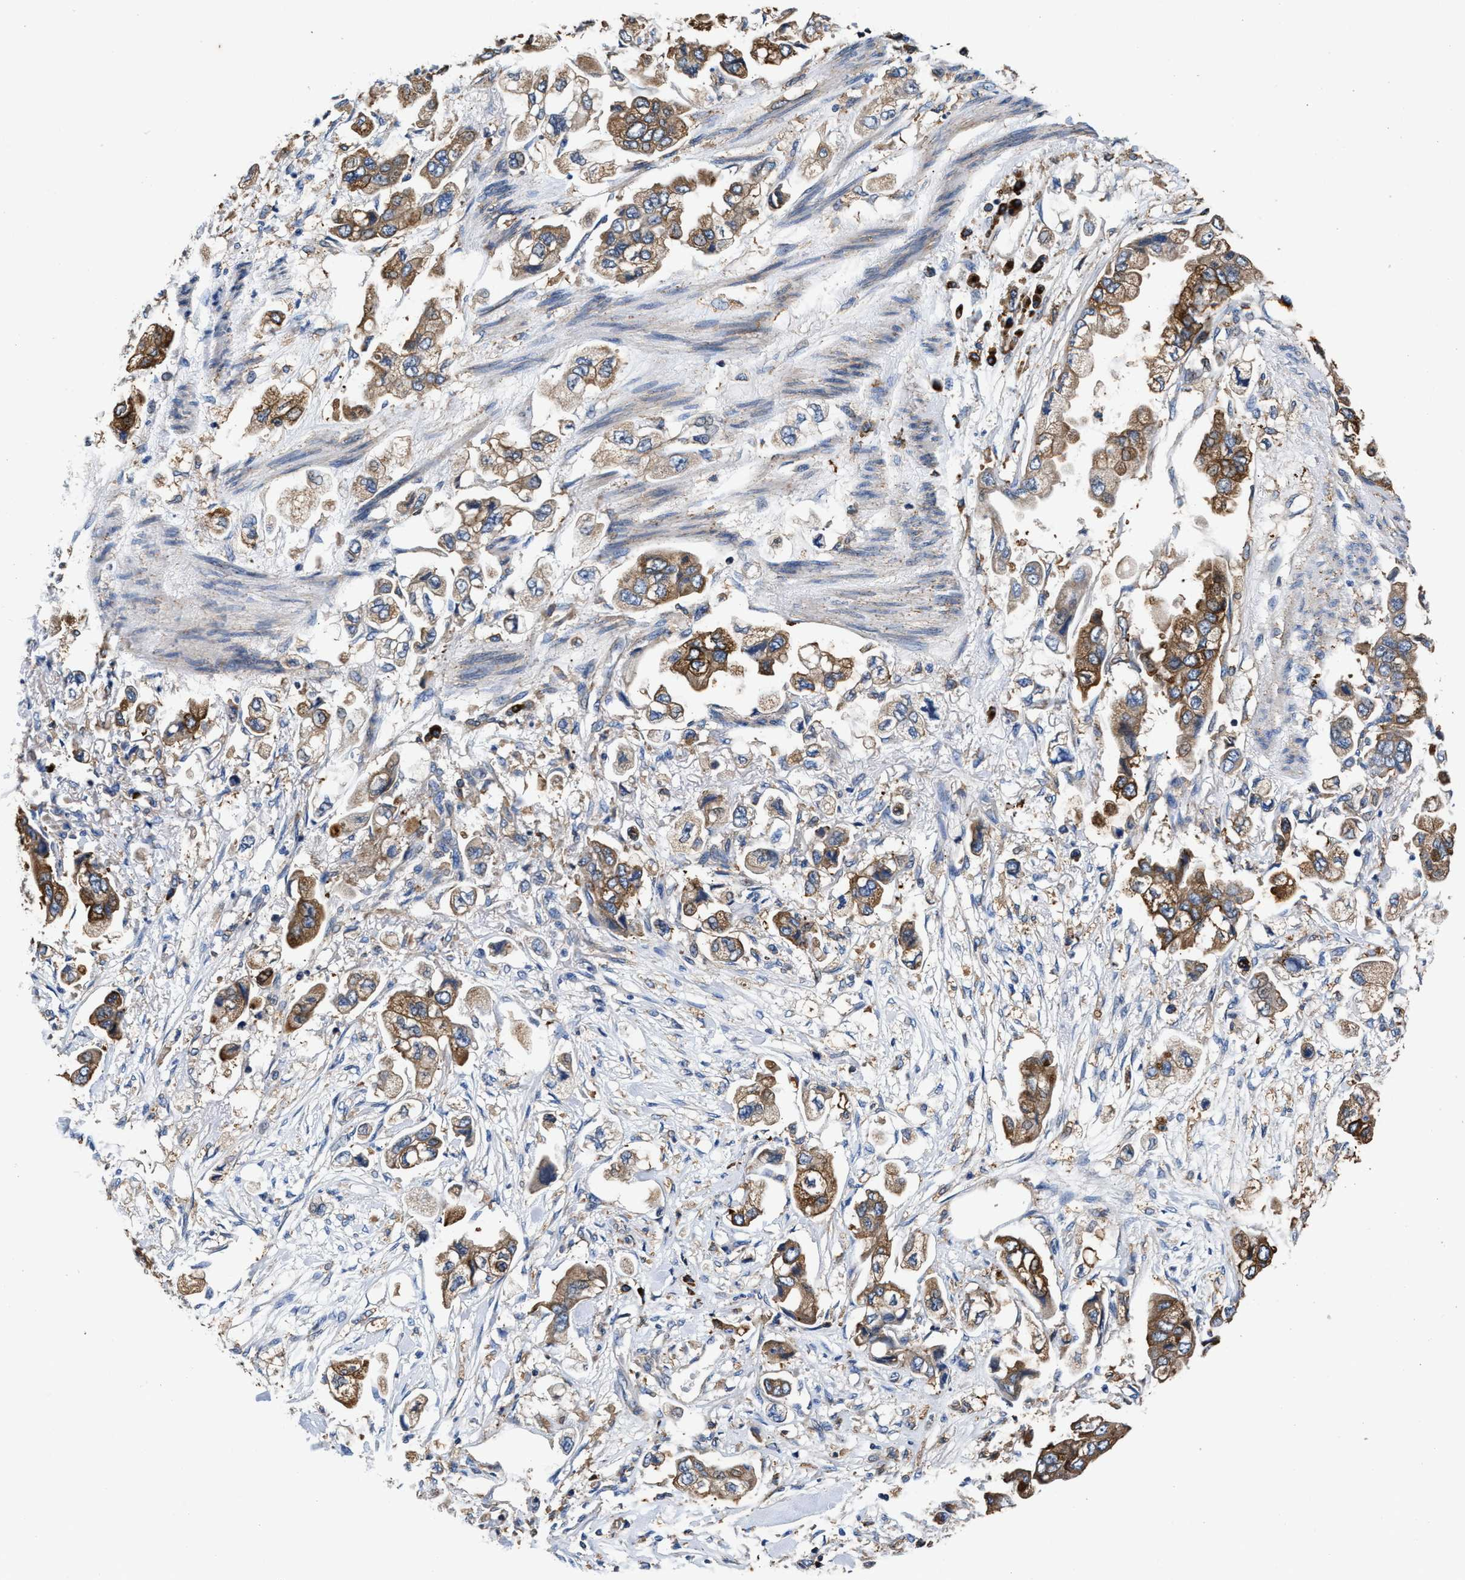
{"staining": {"intensity": "moderate", "quantity": ">75%", "location": "cytoplasmic/membranous"}, "tissue": "stomach cancer", "cell_type": "Tumor cells", "image_type": "cancer", "snomed": [{"axis": "morphology", "description": "Adenocarcinoma, NOS"}, {"axis": "topography", "description": "Stomach"}], "caption": "Human adenocarcinoma (stomach) stained for a protein (brown) demonstrates moderate cytoplasmic/membranous positive positivity in approximately >75% of tumor cells.", "gene": "PPP1R9B", "patient": {"sex": "male", "age": 62}}